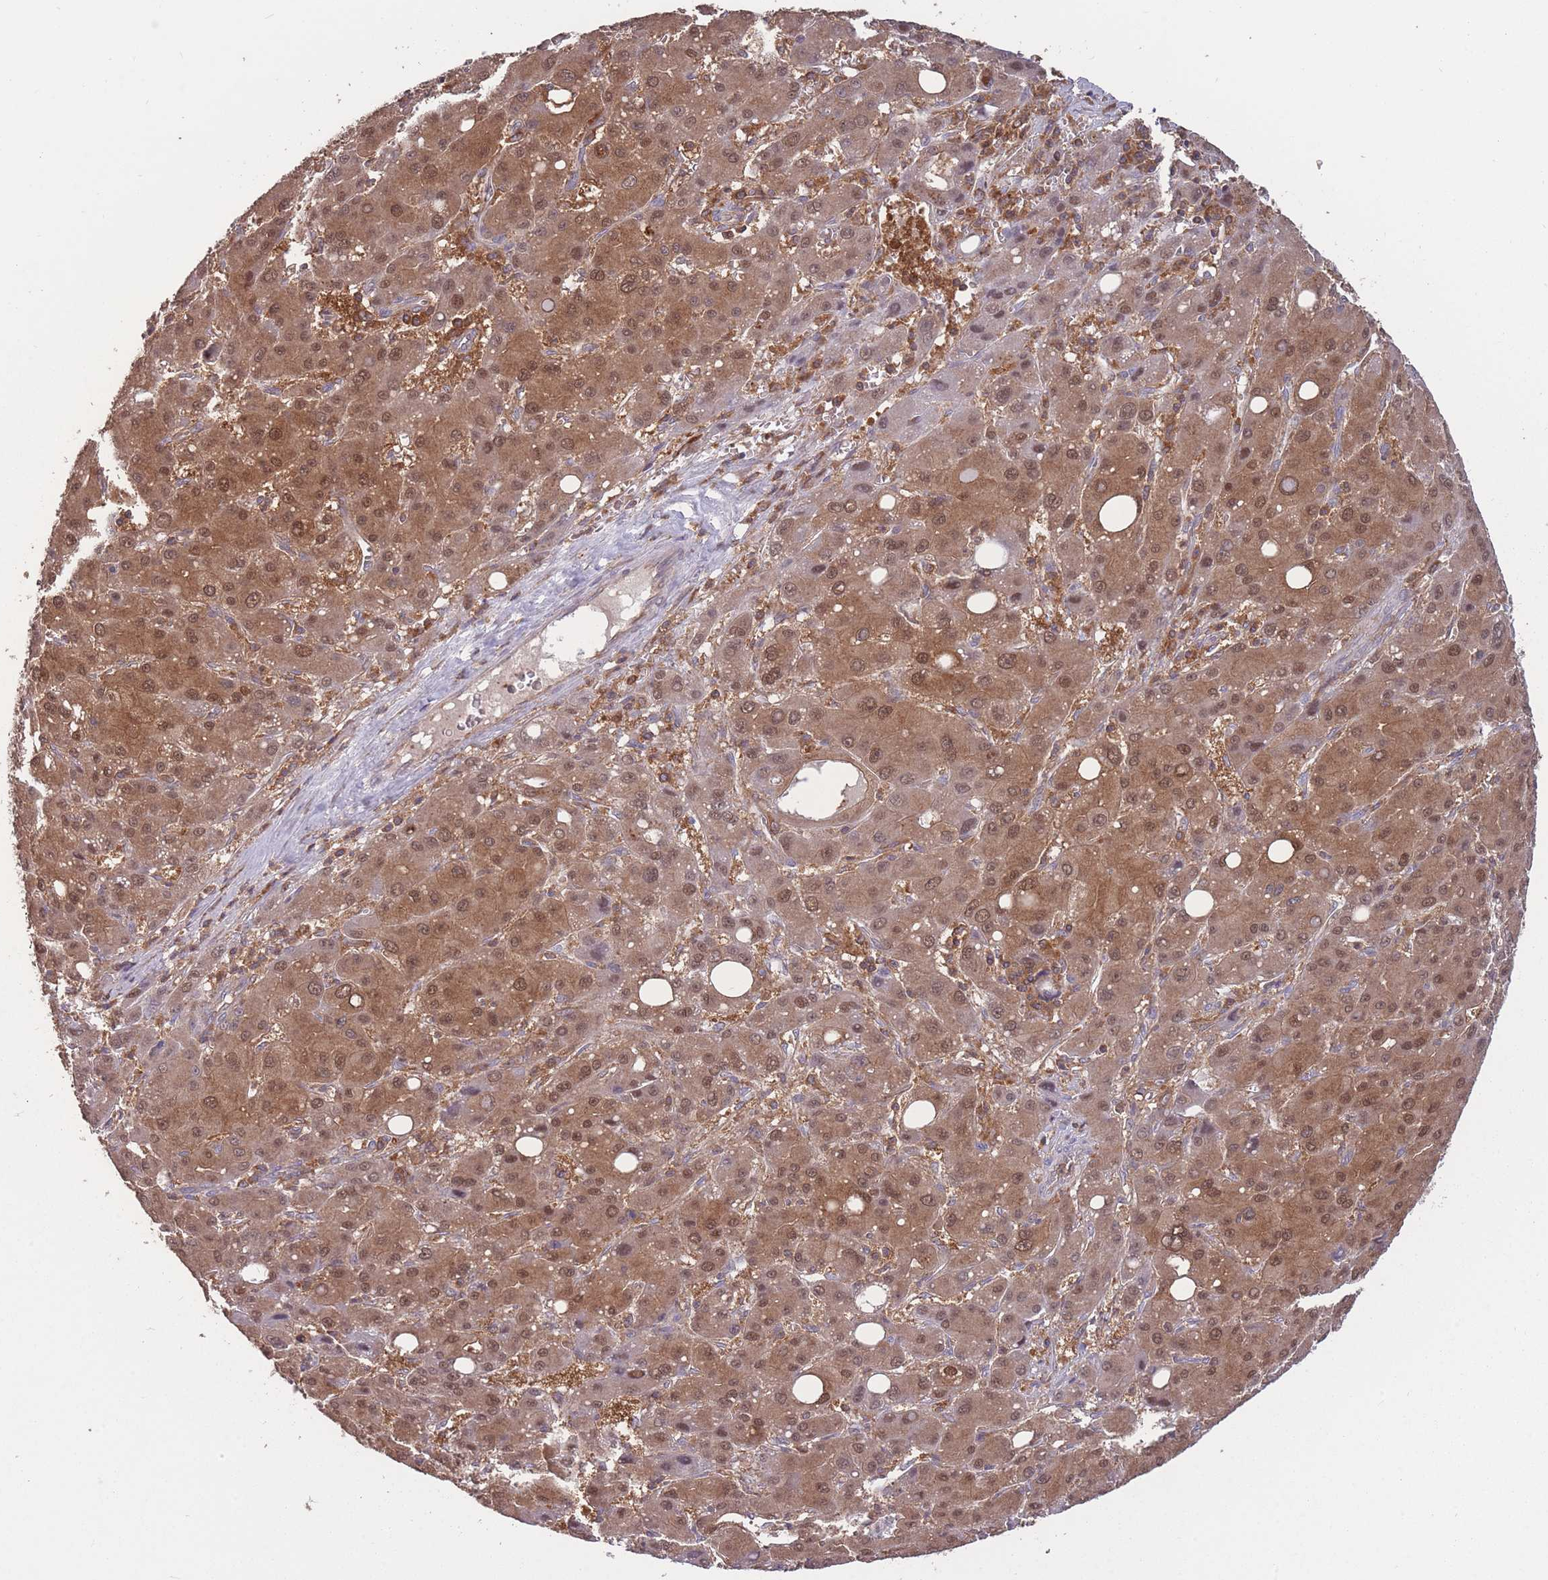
{"staining": {"intensity": "moderate", "quantity": ">75%", "location": "cytoplasmic/membranous,nuclear"}, "tissue": "liver cancer", "cell_type": "Tumor cells", "image_type": "cancer", "snomed": [{"axis": "morphology", "description": "Carcinoma, Hepatocellular, NOS"}, {"axis": "topography", "description": "Liver"}], "caption": "Moderate cytoplasmic/membranous and nuclear protein expression is present in approximately >75% of tumor cells in liver cancer (hepatocellular carcinoma). The staining is performed using DAB (3,3'-diaminobenzidine) brown chromogen to label protein expression. The nuclei are counter-stained blue using hematoxylin.", "gene": "GMIP", "patient": {"sex": "male", "age": 55}}